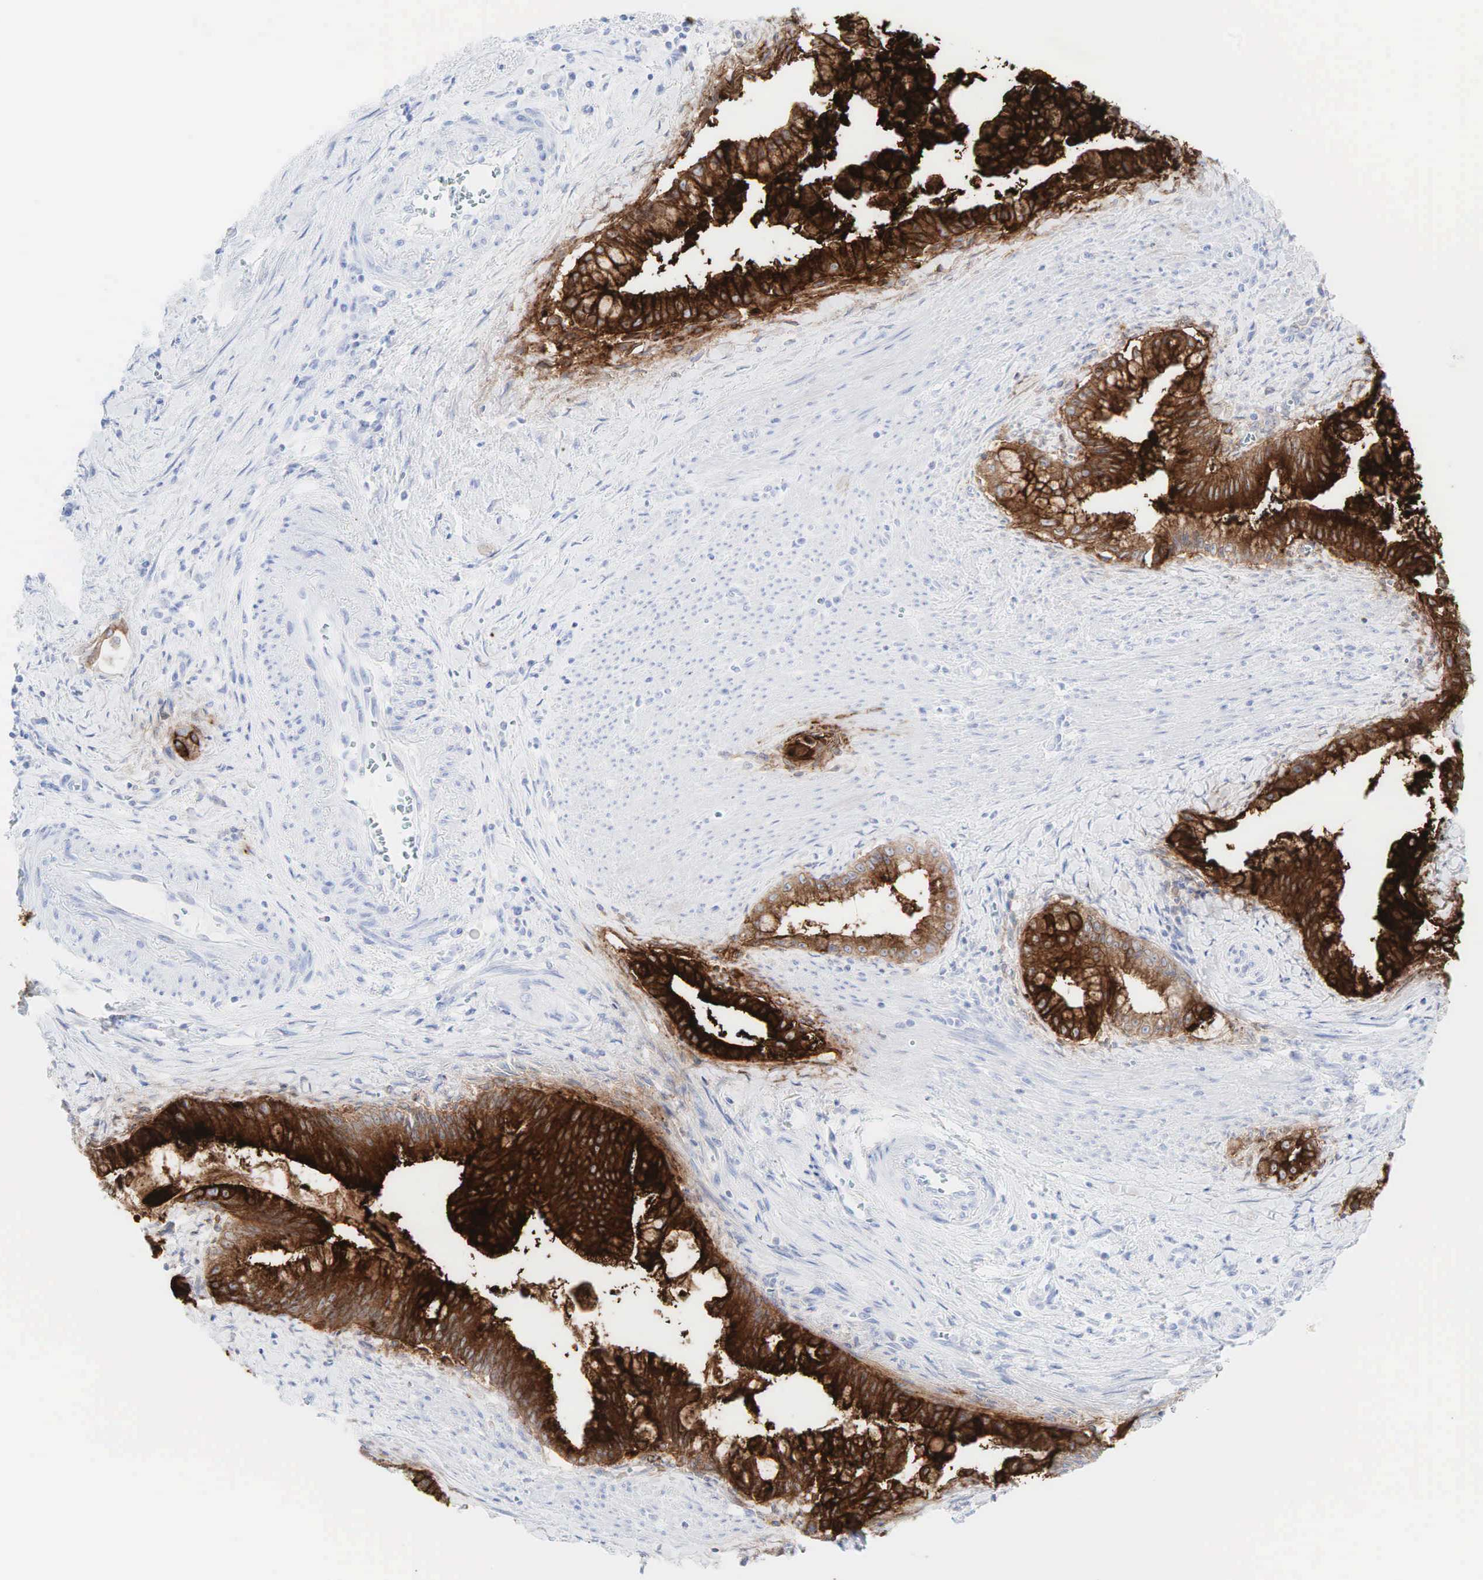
{"staining": {"intensity": "strong", "quantity": ">75%", "location": "cytoplasmic/membranous"}, "tissue": "pancreatic cancer", "cell_type": "Tumor cells", "image_type": "cancer", "snomed": [{"axis": "morphology", "description": "Adenocarcinoma, NOS"}, {"axis": "topography", "description": "Pancreas"}], "caption": "There is high levels of strong cytoplasmic/membranous positivity in tumor cells of adenocarcinoma (pancreatic), as demonstrated by immunohistochemical staining (brown color).", "gene": "CEACAM5", "patient": {"sex": "male", "age": 59}}